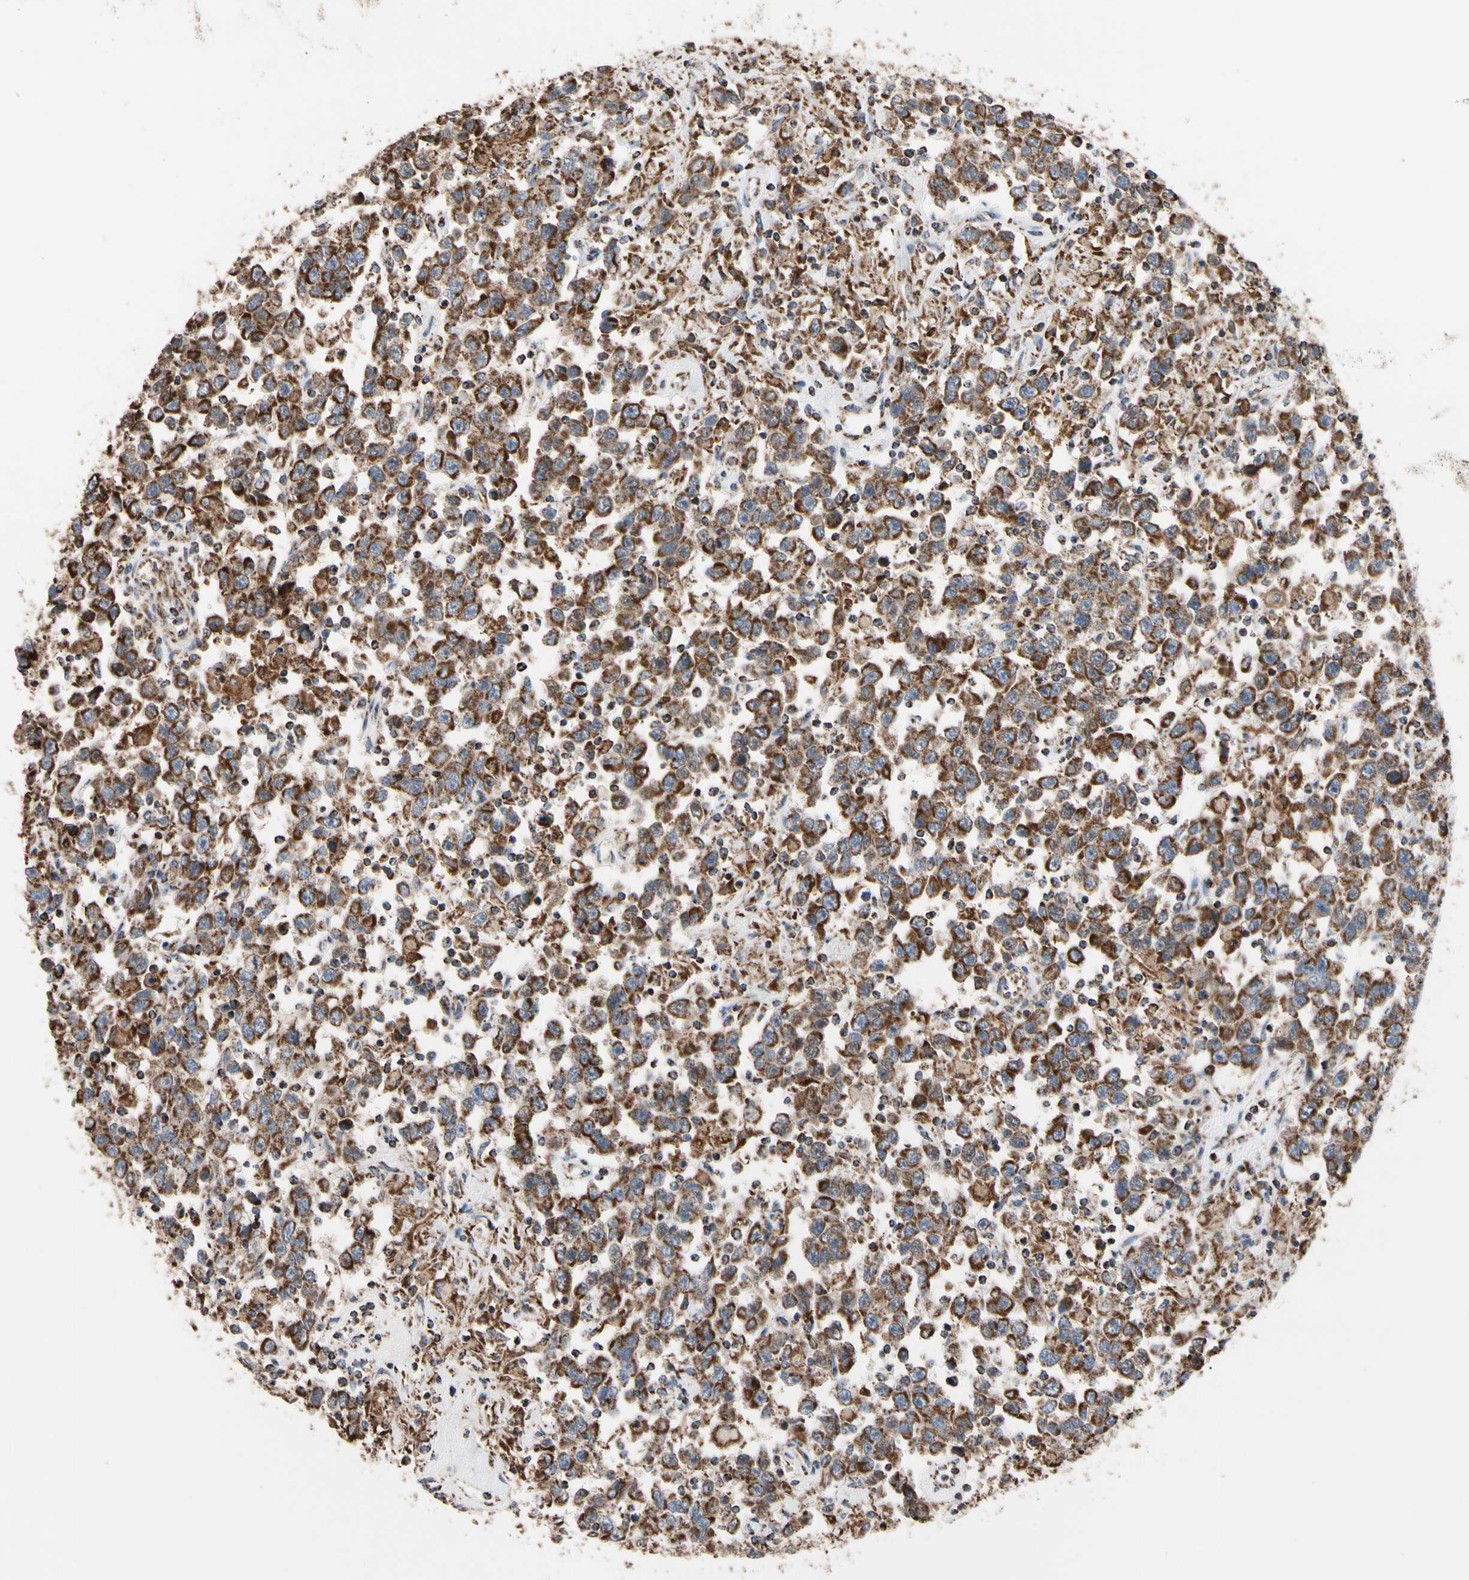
{"staining": {"intensity": "strong", "quantity": ">75%", "location": "cytoplasmic/membranous"}, "tissue": "testis cancer", "cell_type": "Tumor cells", "image_type": "cancer", "snomed": [{"axis": "morphology", "description": "Seminoma, NOS"}, {"axis": "topography", "description": "Testis"}], "caption": "Human testis cancer stained with a protein marker exhibits strong staining in tumor cells.", "gene": "FAM110B", "patient": {"sex": "male", "age": 41}}